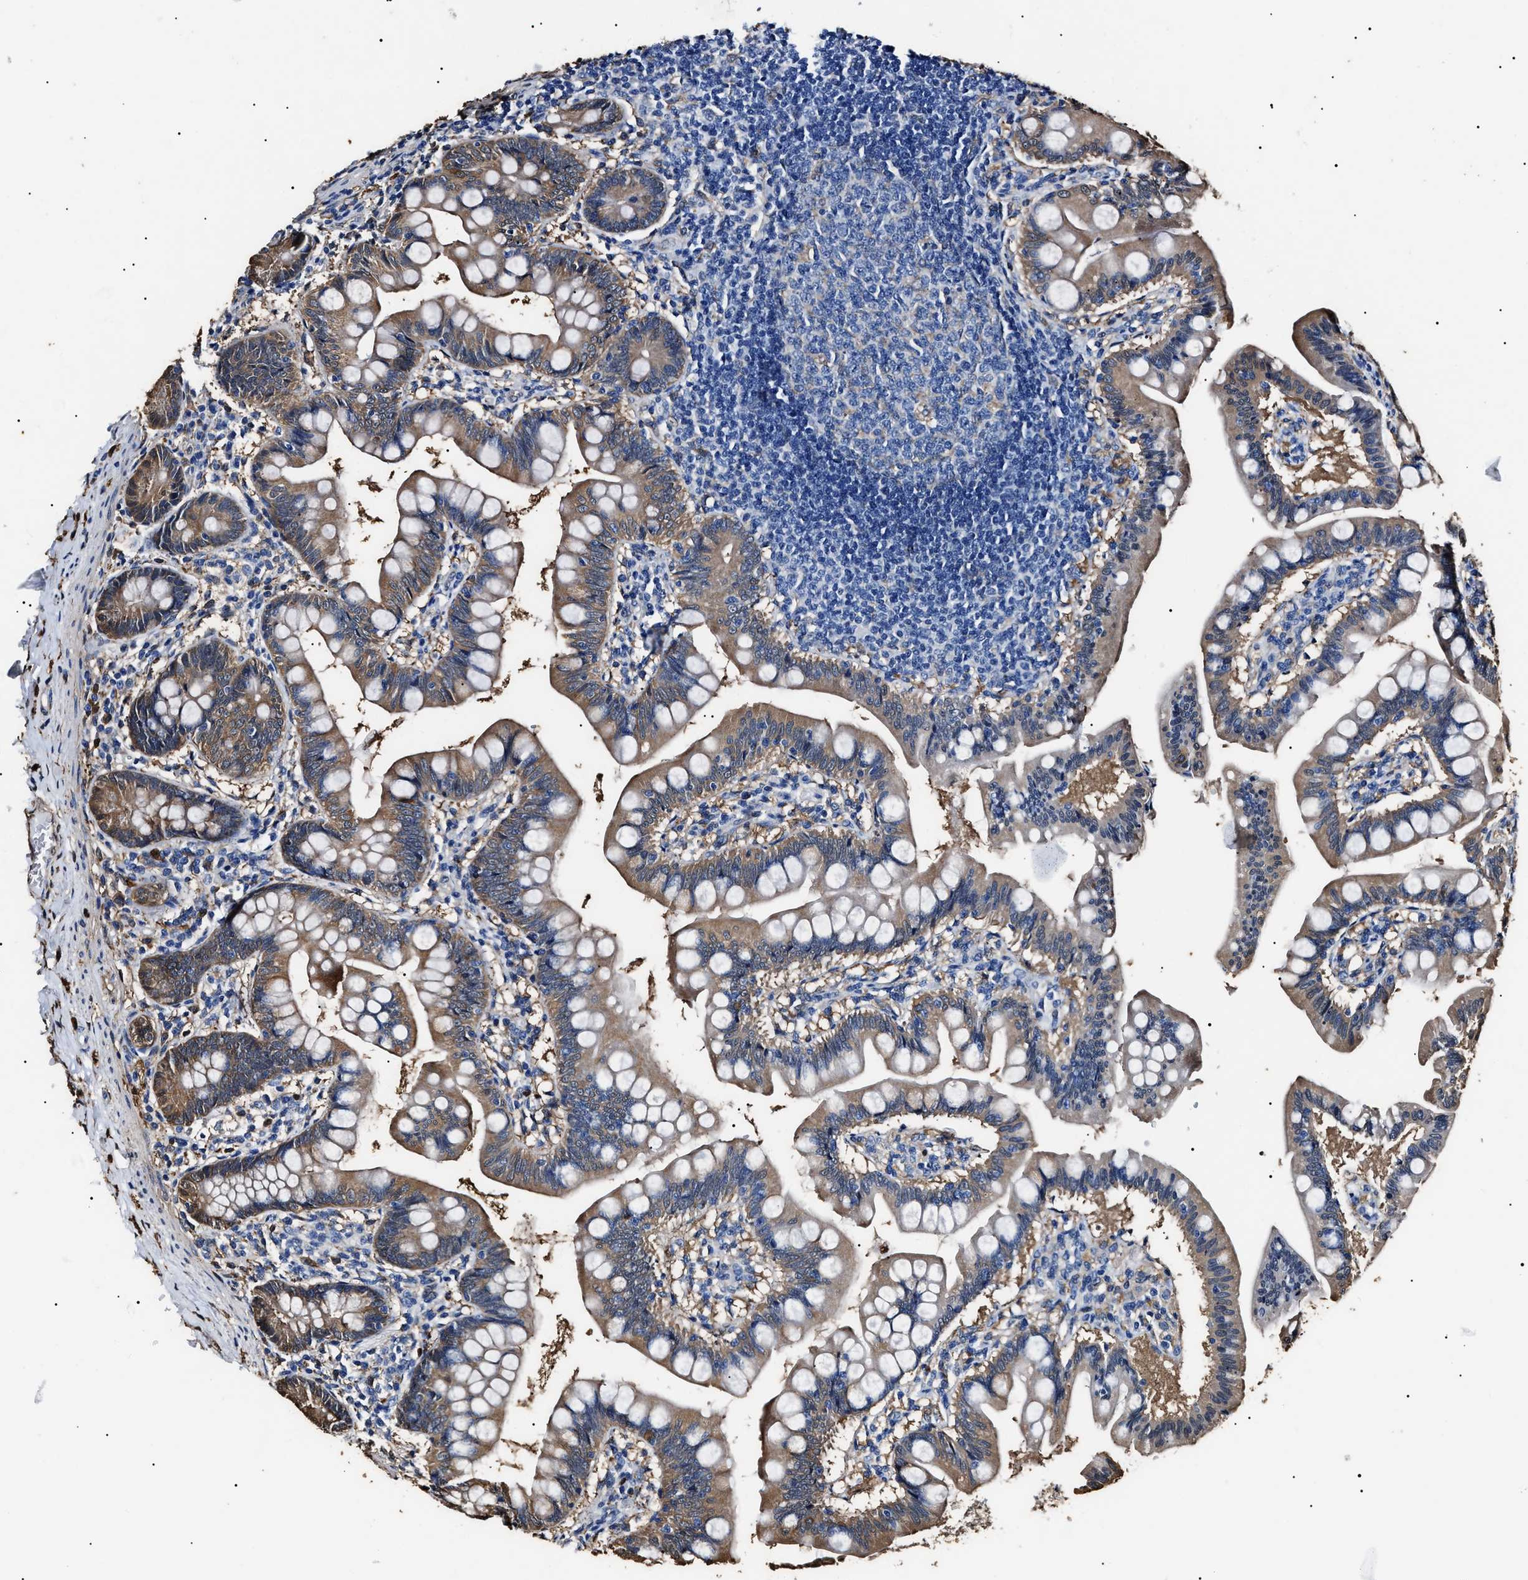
{"staining": {"intensity": "moderate", "quantity": "25%-75%", "location": "cytoplasmic/membranous"}, "tissue": "small intestine", "cell_type": "Glandular cells", "image_type": "normal", "snomed": [{"axis": "morphology", "description": "Normal tissue, NOS"}, {"axis": "topography", "description": "Small intestine"}], "caption": "Immunohistochemical staining of normal human small intestine demonstrates medium levels of moderate cytoplasmic/membranous expression in approximately 25%-75% of glandular cells. The staining was performed using DAB (3,3'-diaminobenzidine), with brown indicating positive protein expression. Nuclei are stained blue with hematoxylin.", "gene": "ALDH1A1", "patient": {"sex": "male", "age": 7}}